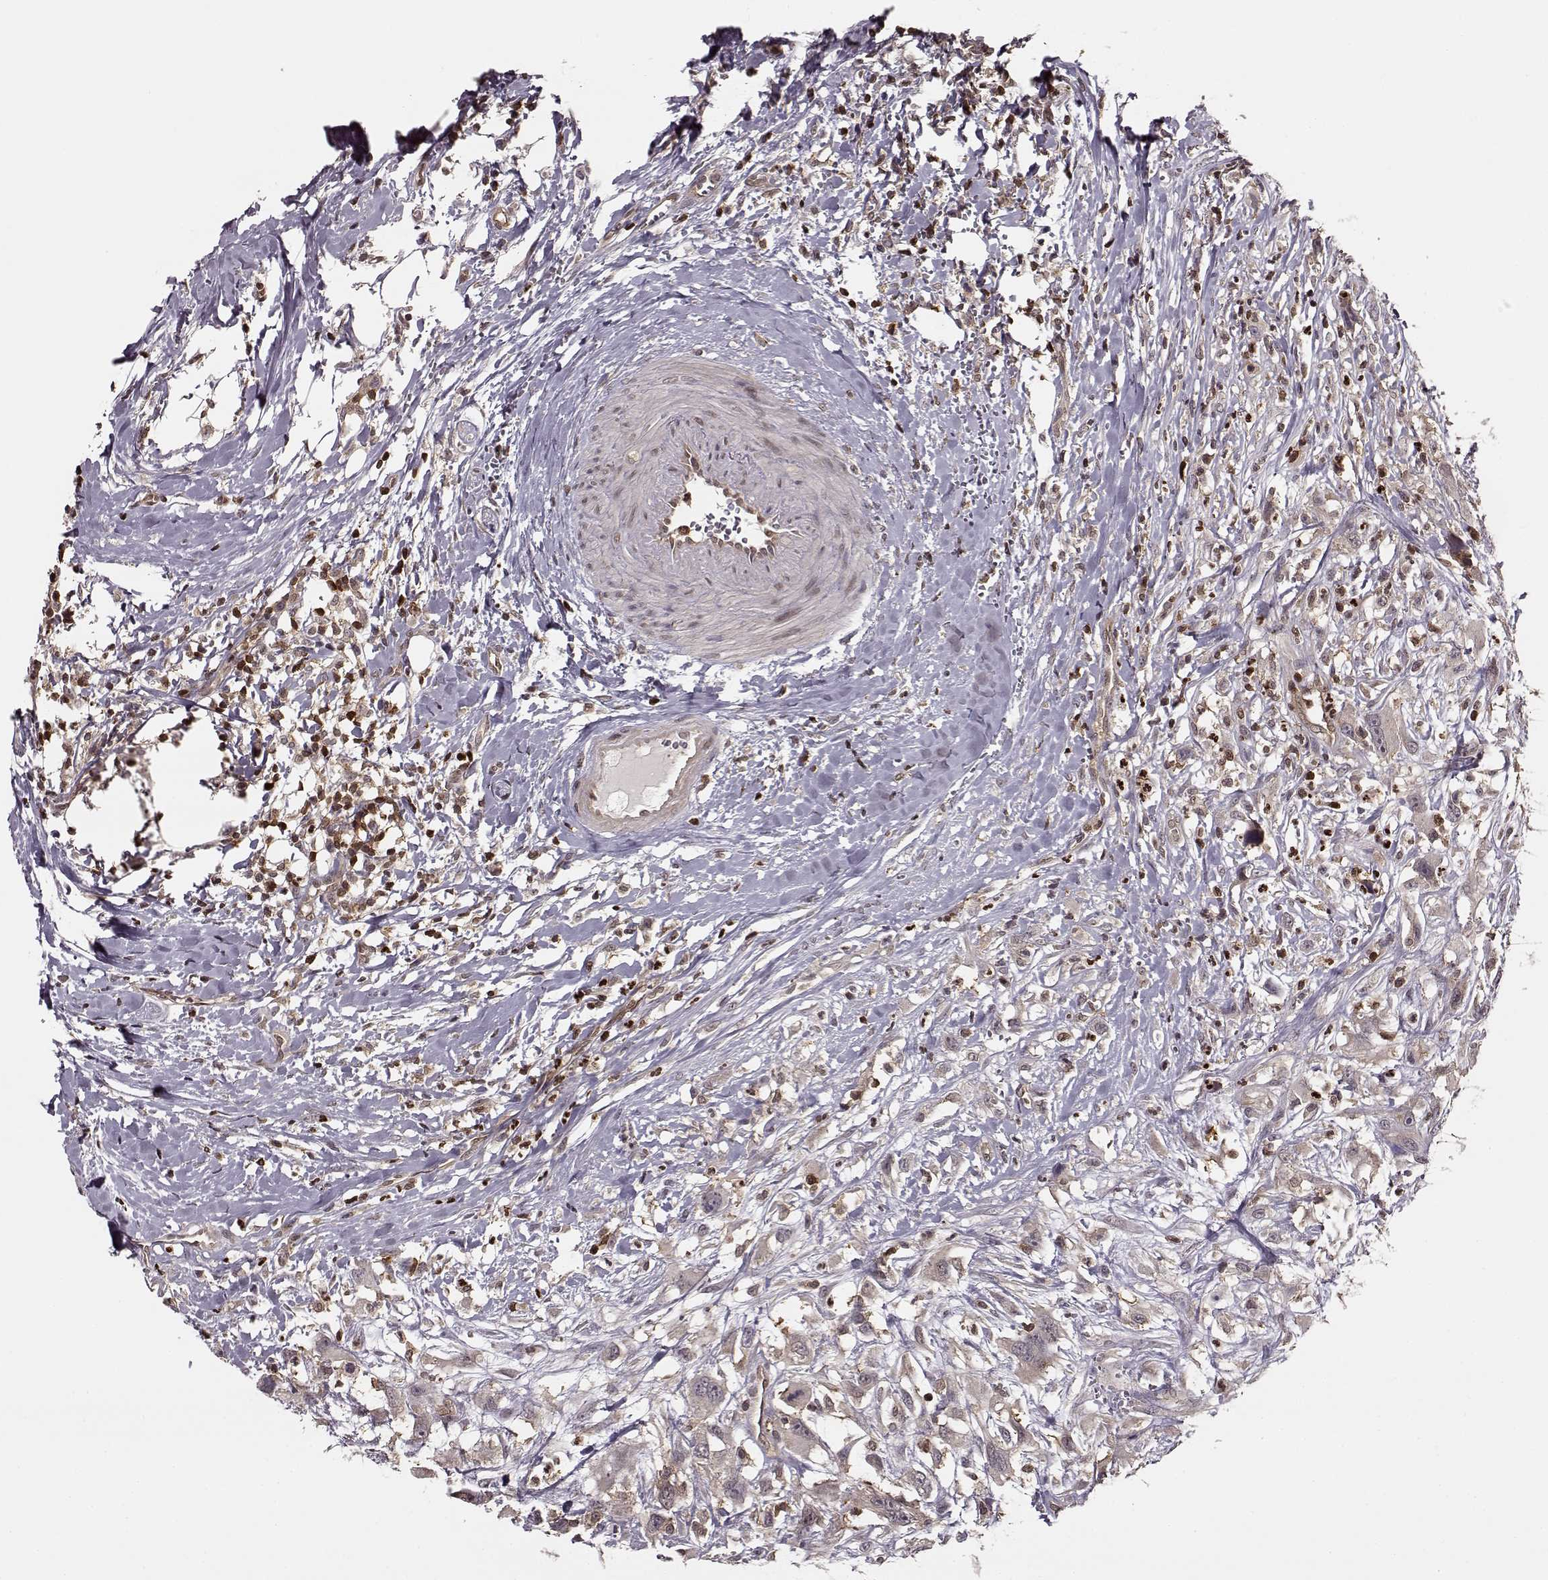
{"staining": {"intensity": "negative", "quantity": "none", "location": "none"}, "tissue": "head and neck cancer", "cell_type": "Tumor cells", "image_type": "cancer", "snomed": [{"axis": "morphology", "description": "Squamous cell carcinoma, NOS"}, {"axis": "morphology", "description": "Squamous cell carcinoma, metastatic, NOS"}, {"axis": "topography", "description": "Oral tissue"}, {"axis": "topography", "description": "Head-Neck"}], "caption": "Immunohistochemistry (IHC) histopathology image of head and neck squamous cell carcinoma stained for a protein (brown), which reveals no staining in tumor cells. (DAB immunohistochemistry (IHC) with hematoxylin counter stain).", "gene": "MFSD1", "patient": {"sex": "female", "age": 85}}